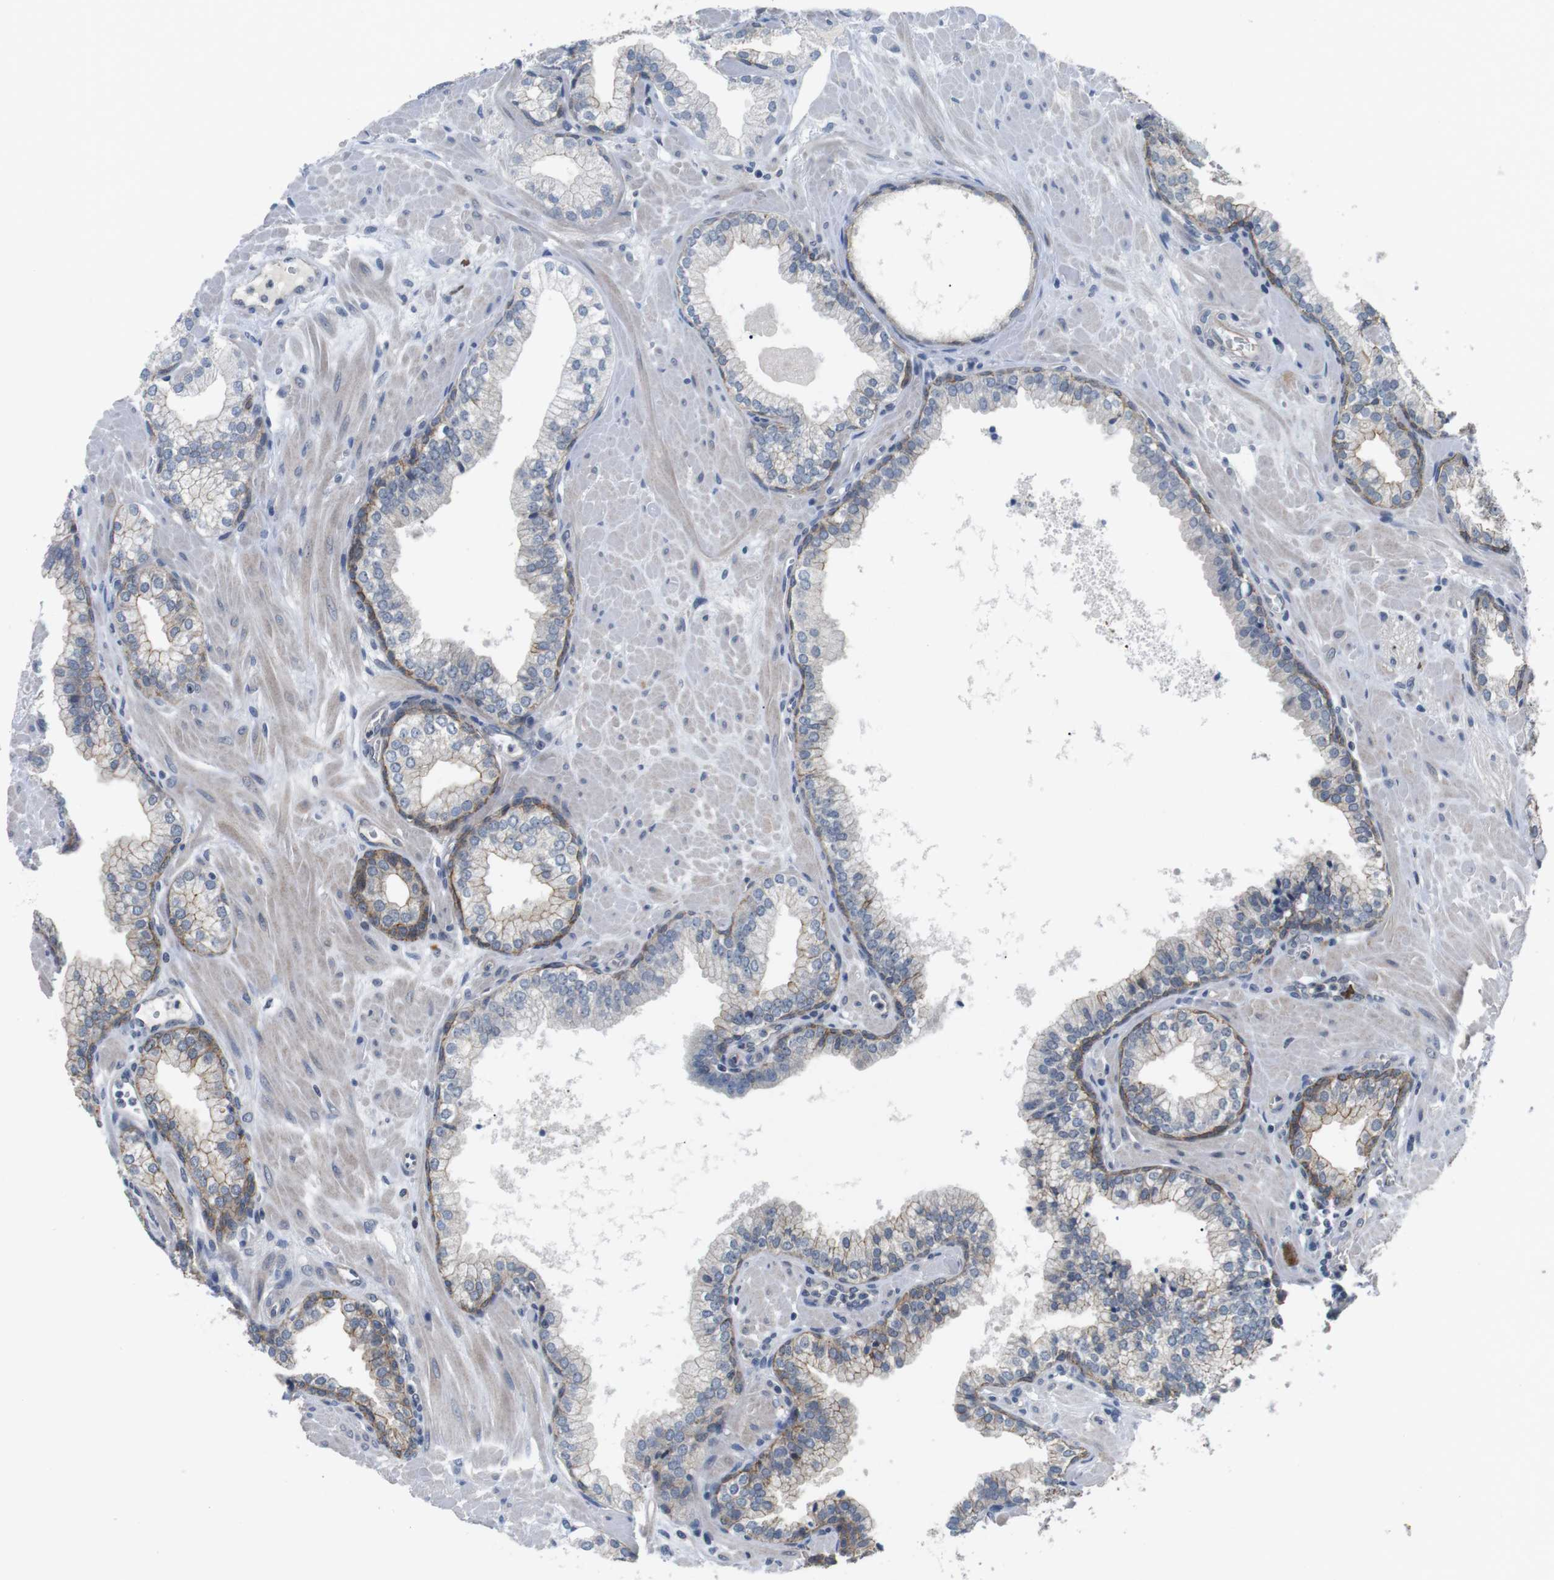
{"staining": {"intensity": "moderate", "quantity": "25%-75%", "location": "cytoplasmic/membranous"}, "tissue": "prostate", "cell_type": "Glandular cells", "image_type": "normal", "snomed": [{"axis": "morphology", "description": "Normal tissue, NOS"}, {"axis": "morphology", "description": "Urothelial carcinoma, Low grade"}, {"axis": "topography", "description": "Urinary bladder"}, {"axis": "topography", "description": "Prostate"}], "caption": "This image displays immunohistochemistry staining of normal human prostate, with medium moderate cytoplasmic/membranous staining in about 25%-75% of glandular cells.", "gene": "NECTIN1", "patient": {"sex": "male", "age": 60}}